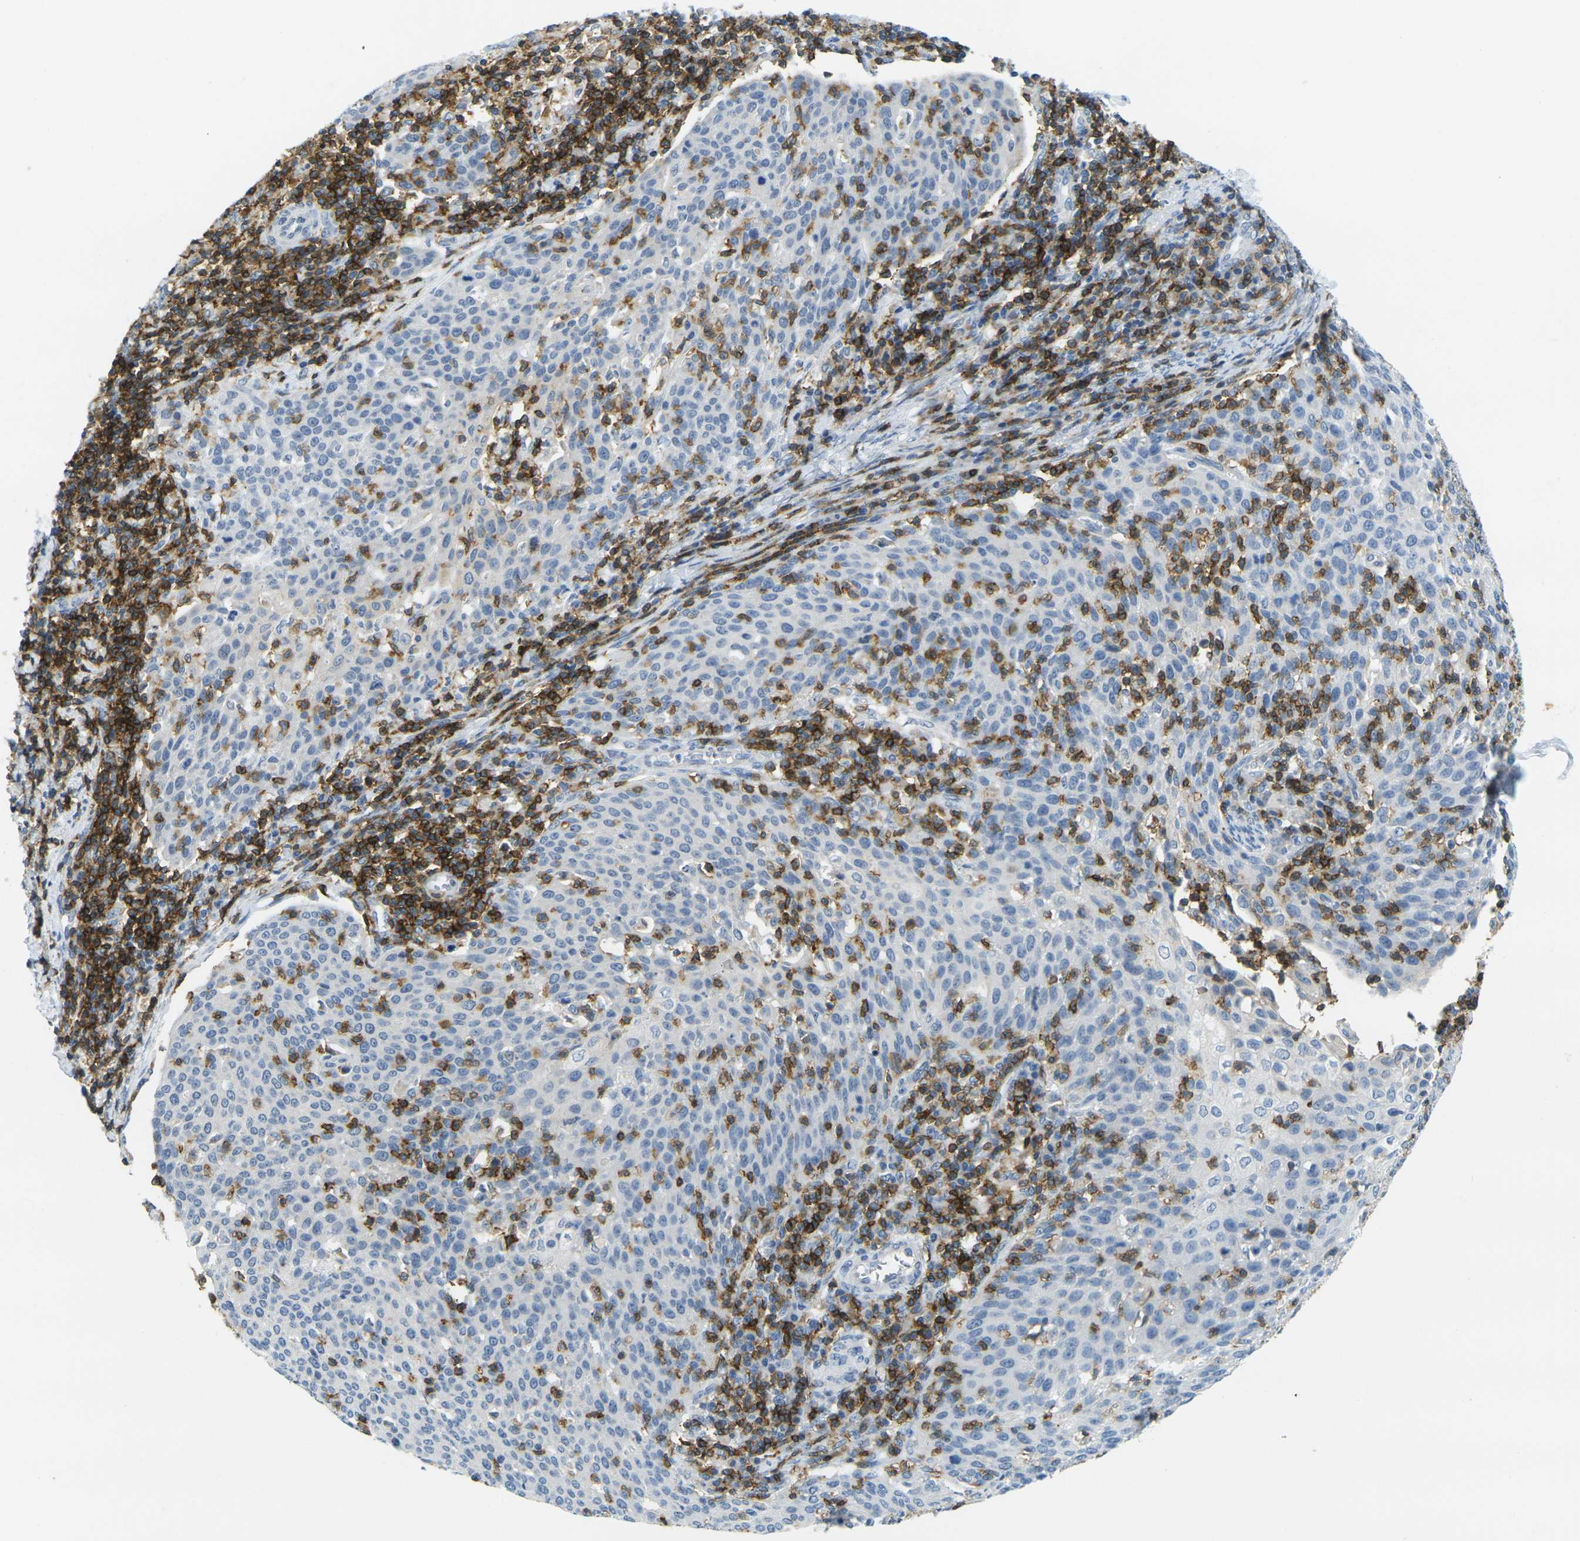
{"staining": {"intensity": "negative", "quantity": "none", "location": "none"}, "tissue": "cervical cancer", "cell_type": "Tumor cells", "image_type": "cancer", "snomed": [{"axis": "morphology", "description": "Squamous cell carcinoma, NOS"}, {"axis": "topography", "description": "Cervix"}], "caption": "This micrograph is of cervical squamous cell carcinoma stained with immunohistochemistry to label a protein in brown with the nuclei are counter-stained blue. There is no staining in tumor cells. (DAB (3,3'-diaminobenzidine) IHC with hematoxylin counter stain).", "gene": "CD3D", "patient": {"sex": "female", "age": 38}}